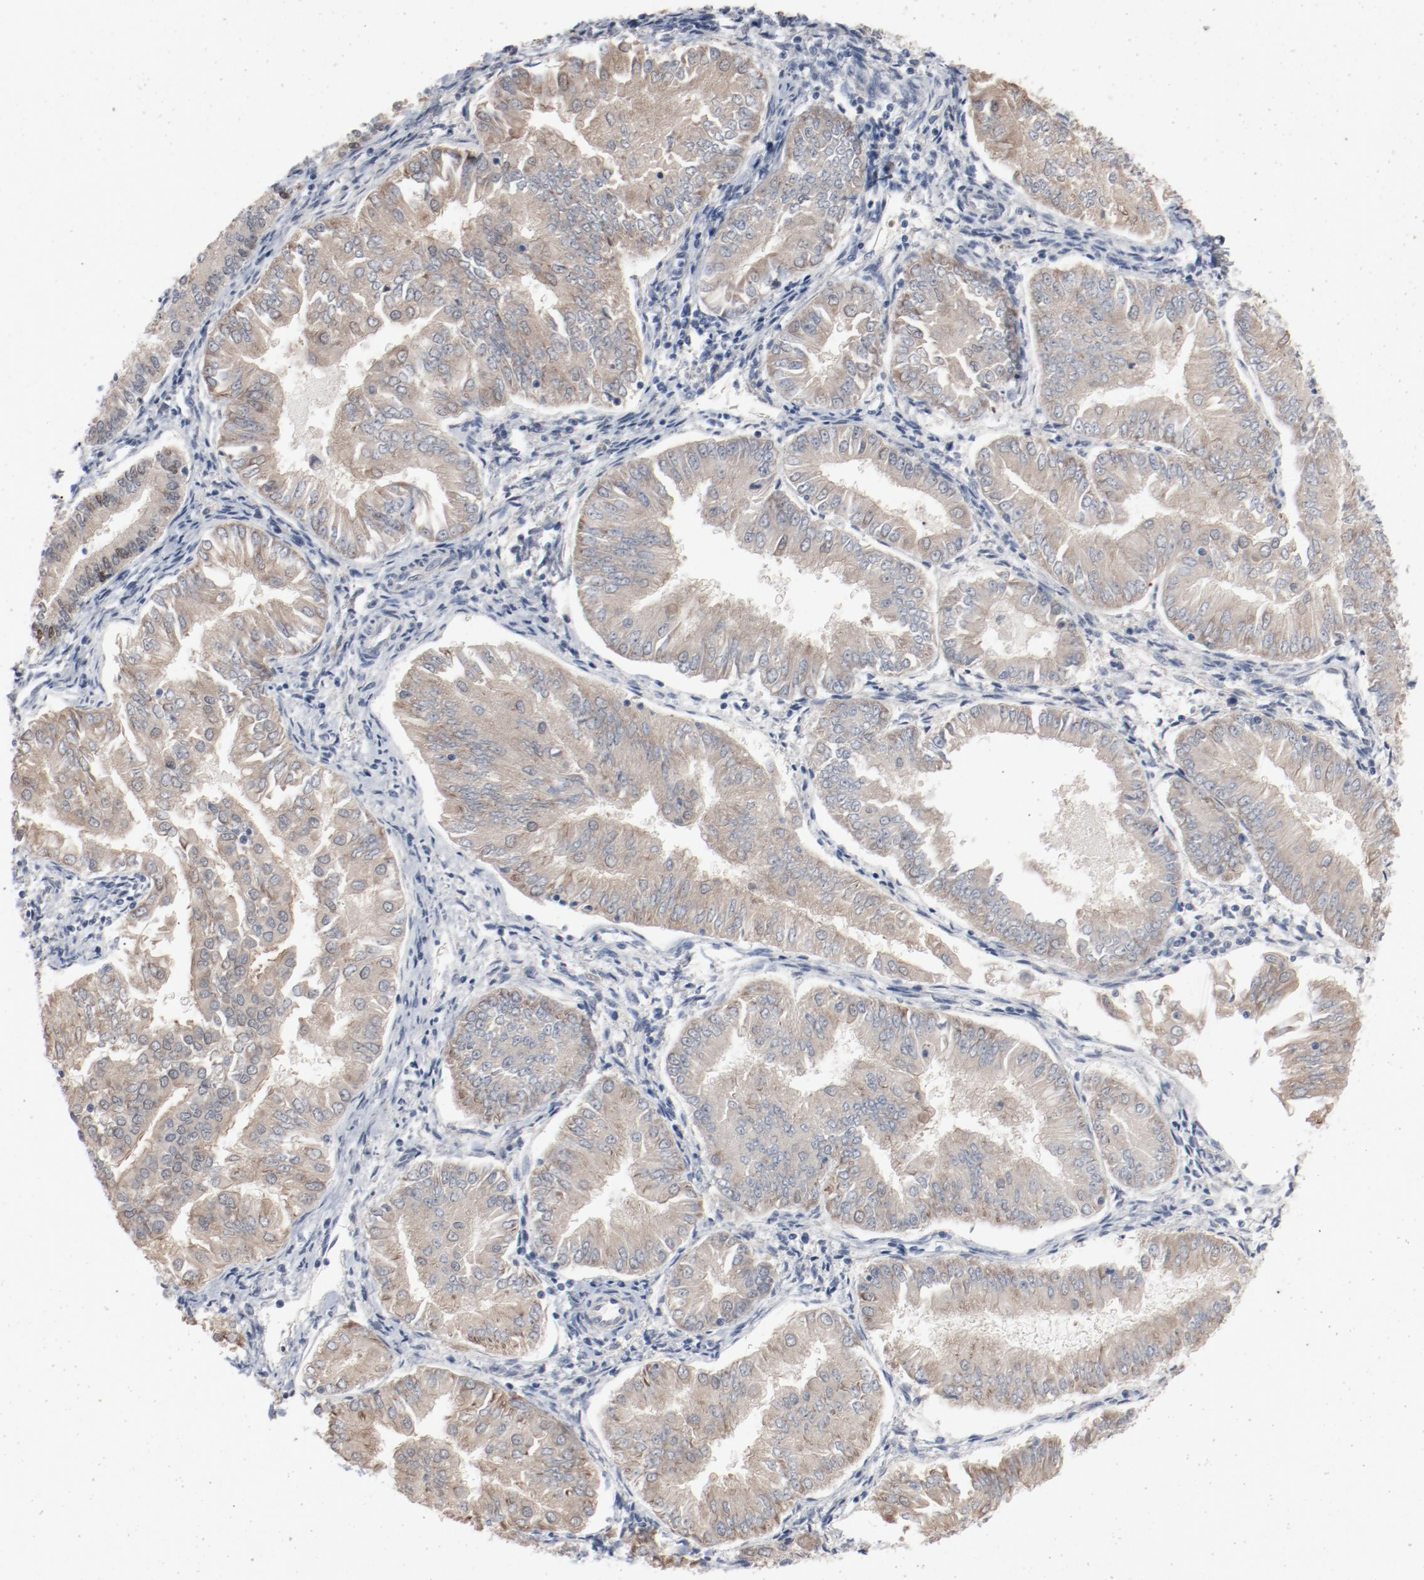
{"staining": {"intensity": "weak", "quantity": ">75%", "location": "cytoplasmic/membranous"}, "tissue": "endometrial cancer", "cell_type": "Tumor cells", "image_type": "cancer", "snomed": [{"axis": "morphology", "description": "Adenocarcinoma, NOS"}, {"axis": "topography", "description": "Endometrium"}], "caption": "The immunohistochemical stain shows weak cytoplasmic/membranous positivity in tumor cells of endometrial cancer (adenocarcinoma) tissue. The staining is performed using DAB brown chromogen to label protein expression. The nuclei are counter-stained blue using hematoxylin.", "gene": "DNAL4", "patient": {"sex": "female", "age": 53}}